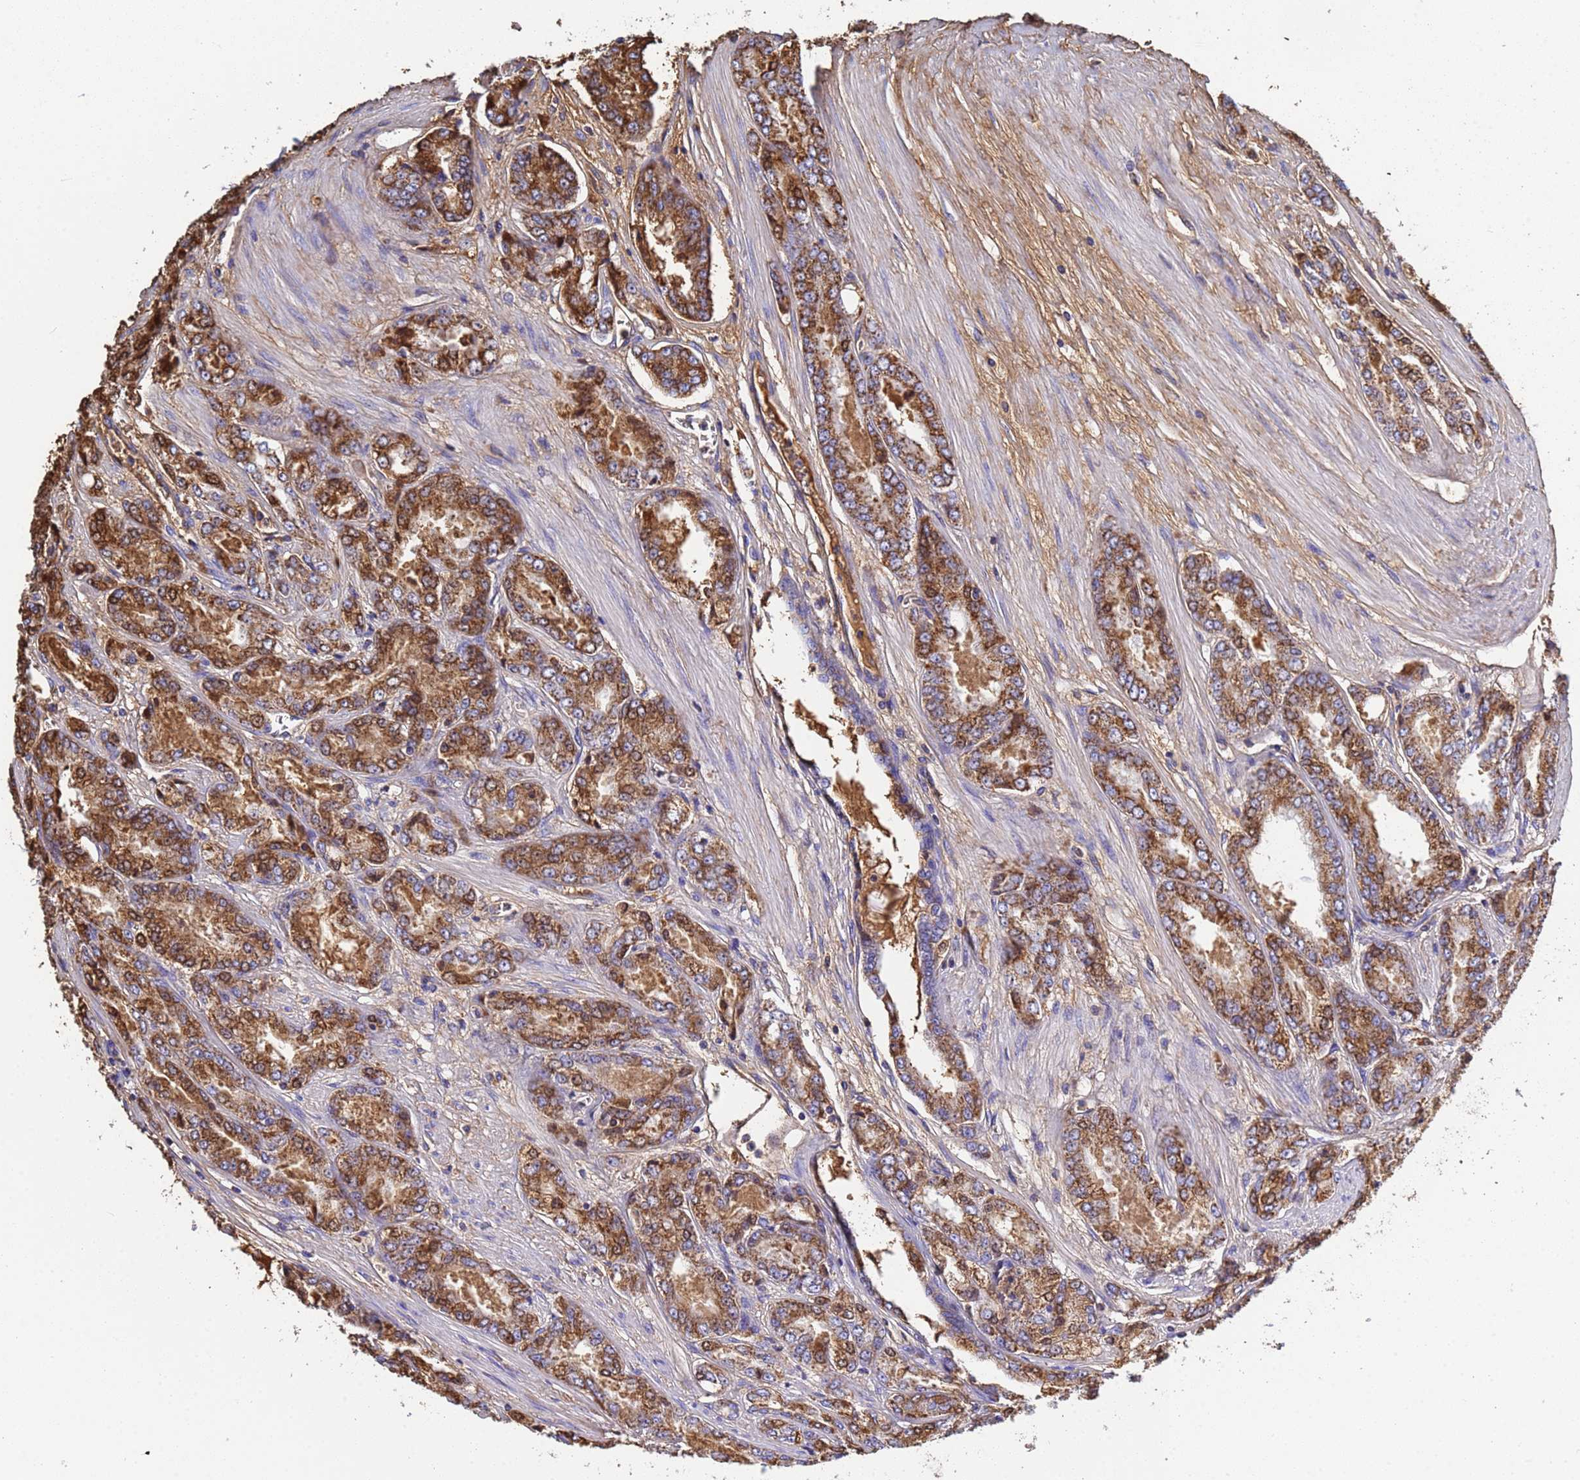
{"staining": {"intensity": "moderate", "quantity": ">75%", "location": "cytoplasmic/membranous,nuclear"}, "tissue": "prostate cancer", "cell_type": "Tumor cells", "image_type": "cancer", "snomed": [{"axis": "morphology", "description": "Adenocarcinoma, High grade"}, {"axis": "topography", "description": "Prostate"}], "caption": "Protein staining of prostate cancer tissue displays moderate cytoplasmic/membranous and nuclear staining in approximately >75% of tumor cells.", "gene": "GLUD1", "patient": {"sex": "male", "age": 74}}